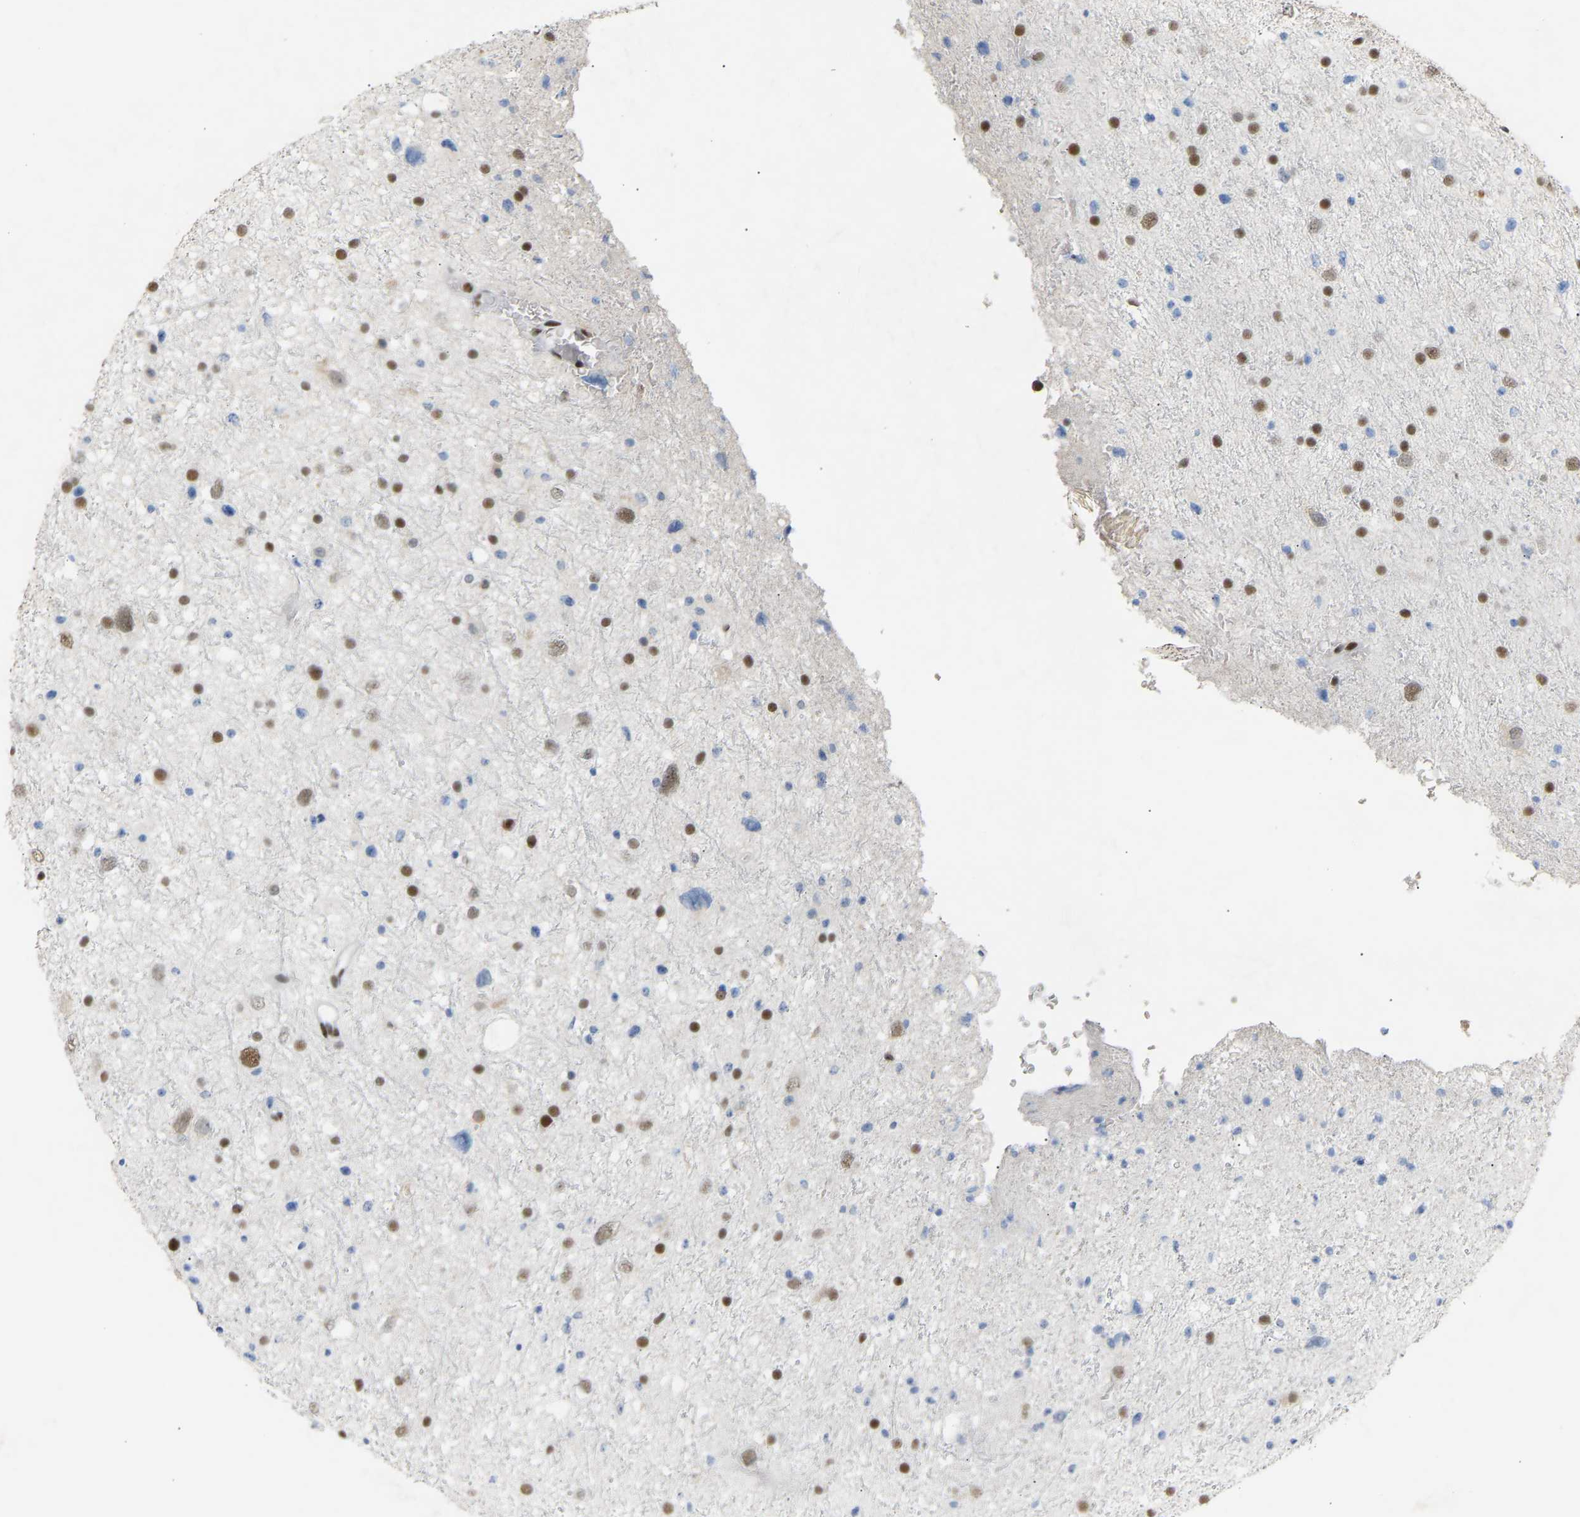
{"staining": {"intensity": "strong", "quantity": ">75%", "location": "nuclear"}, "tissue": "glioma", "cell_type": "Tumor cells", "image_type": "cancer", "snomed": [{"axis": "morphology", "description": "Glioma, malignant, Low grade"}, {"axis": "topography", "description": "Brain"}], "caption": "Immunohistochemistry photomicrograph of neoplastic tissue: human glioma stained using immunohistochemistry reveals high levels of strong protein expression localized specifically in the nuclear of tumor cells, appearing as a nuclear brown color.", "gene": "NELFB", "patient": {"sex": "female", "age": 37}}